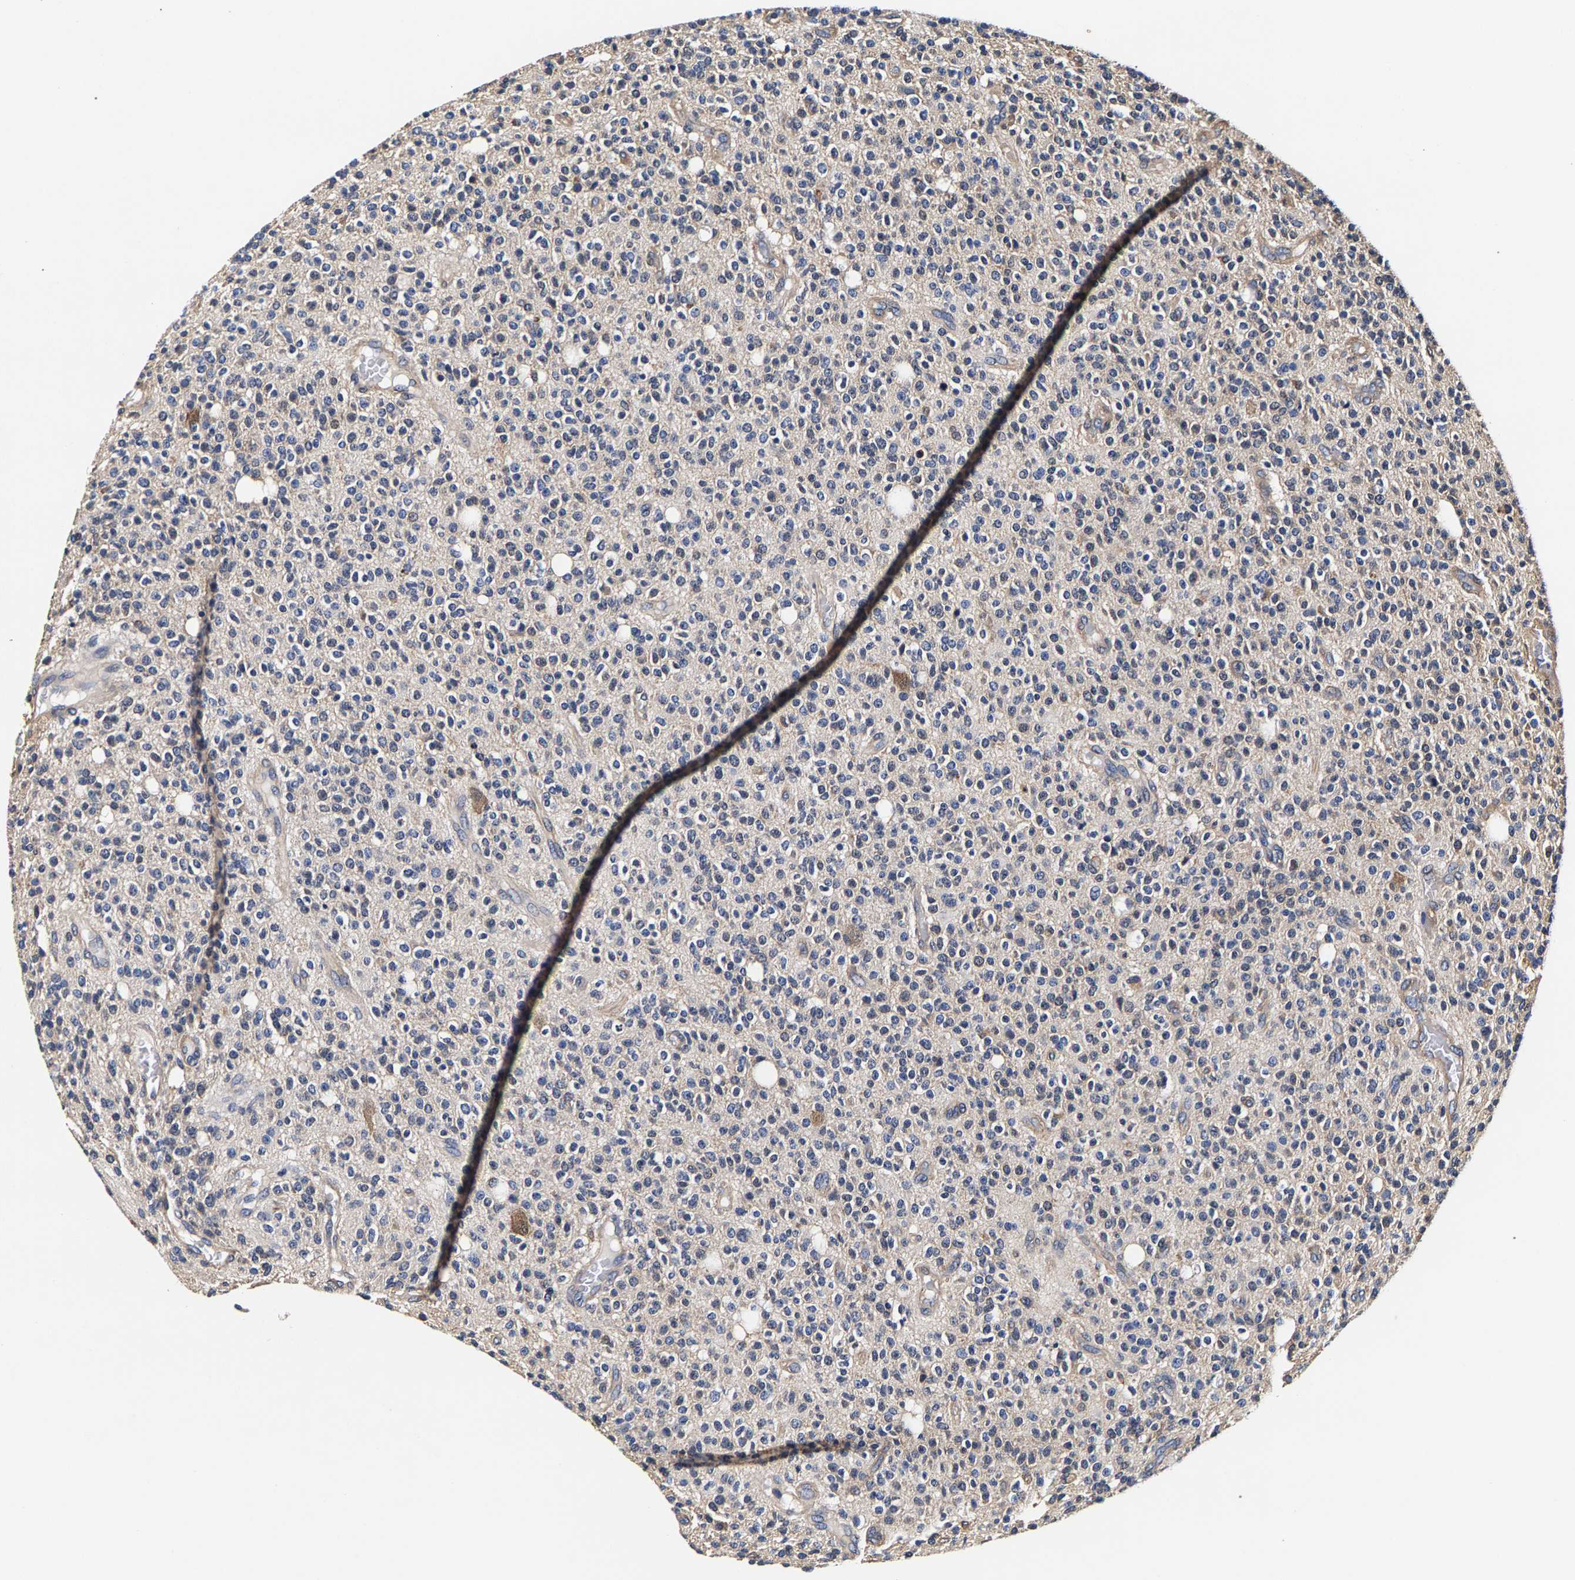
{"staining": {"intensity": "weak", "quantity": "<25%", "location": "cytoplasmic/membranous"}, "tissue": "glioma", "cell_type": "Tumor cells", "image_type": "cancer", "snomed": [{"axis": "morphology", "description": "Glioma, malignant, High grade"}, {"axis": "topography", "description": "Brain"}], "caption": "Immunohistochemical staining of malignant glioma (high-grade) displays no significant staining in tumor cells.", "gene": "MARCHF7", "patient": {"sex": "male", "age": 34}}